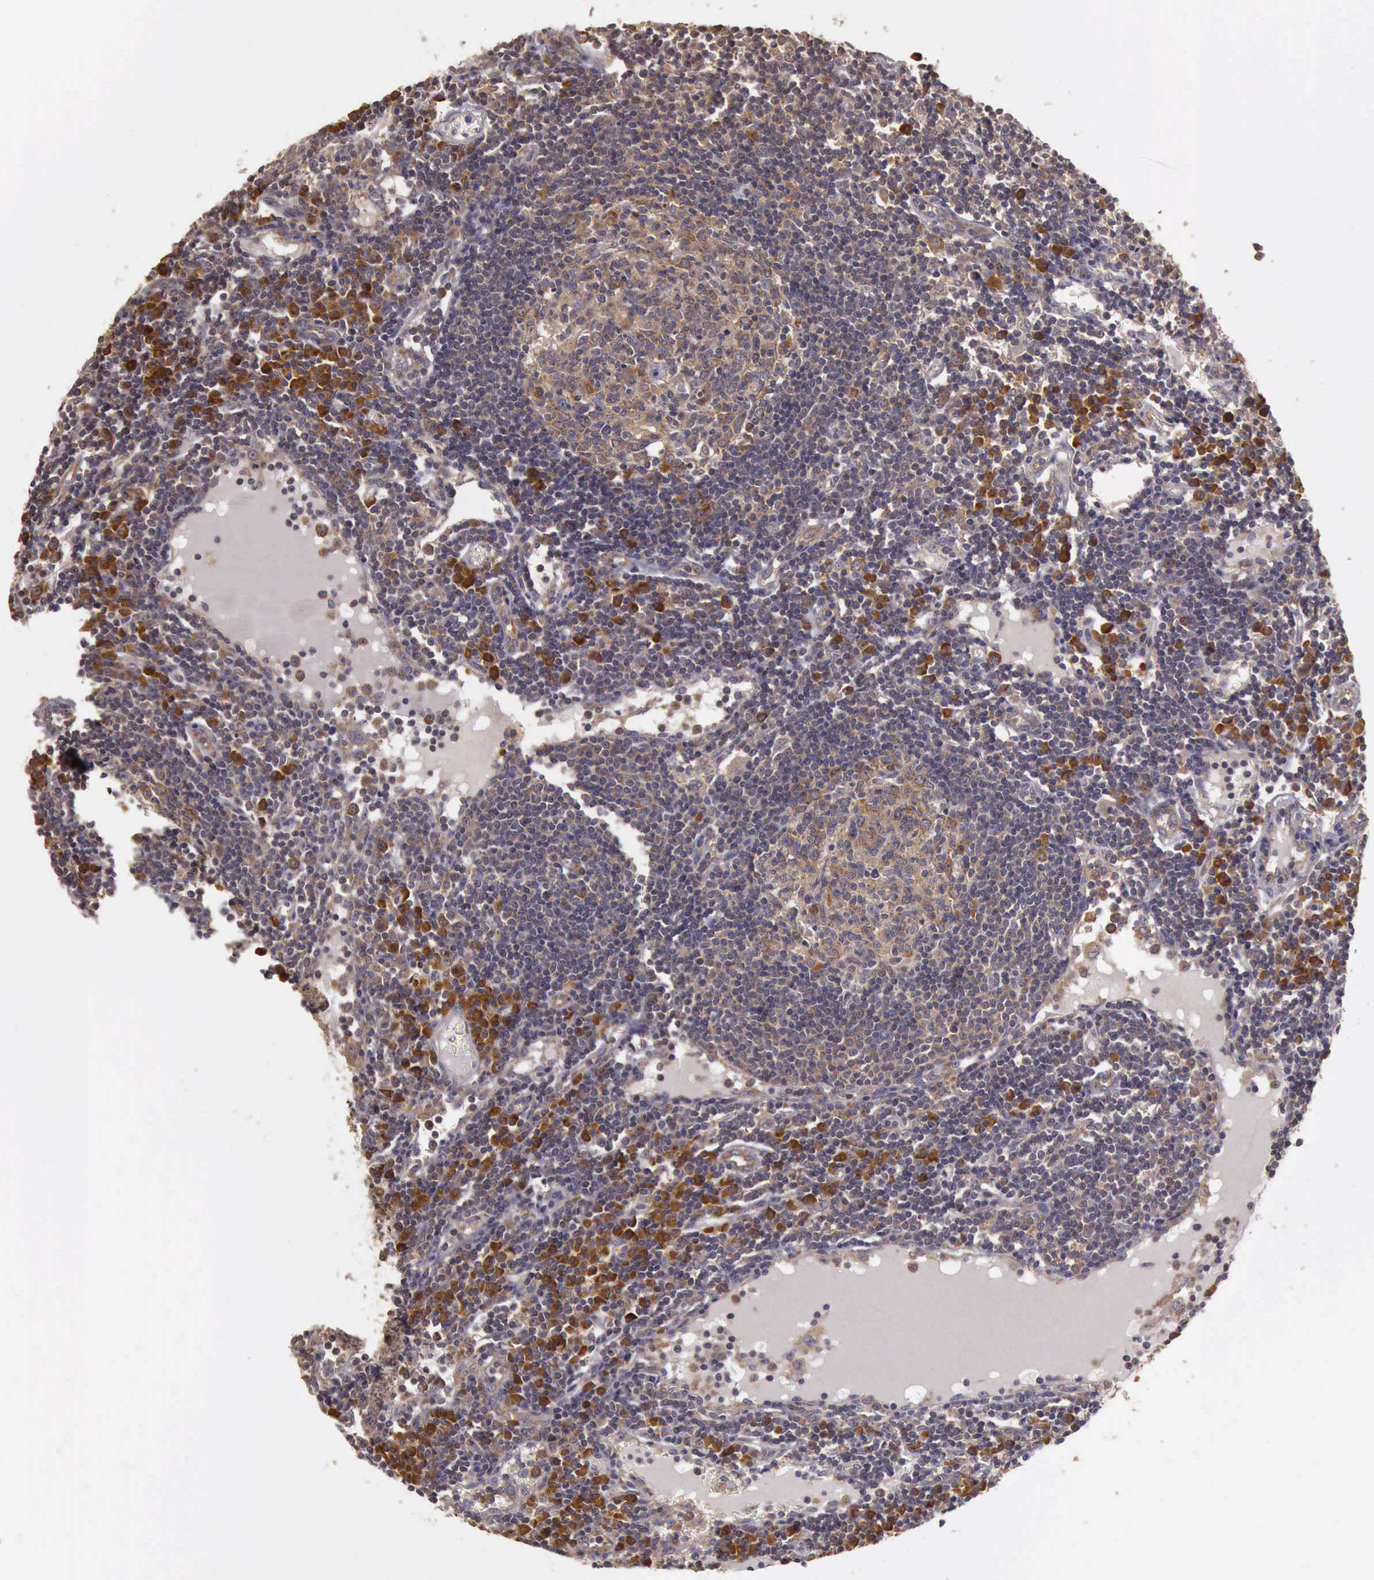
{"staining": {"intensity": "moderate", "quantity": ">75%", "location": "cytoplasmic/membranous"}, "tissue": "lymph node", "cell_type": "Germinal center cells", "image_type": "normal", "snomed": [{"axis": "morphology", "description": "Normal tissue, NOS"}, {"axis": "topography", "description": "Lymph node"}], "caption": "IHC image of normal lymph node: human lymph node stained using IHC shows medium levels of moderate protein expression localized specifically in the cytoplasmic/membranous of germinal center cells, appearing as a cytoplasmic/membranous brown color.", "gene": "EIF5", "patient": {"sex": "female", "age": 55}}